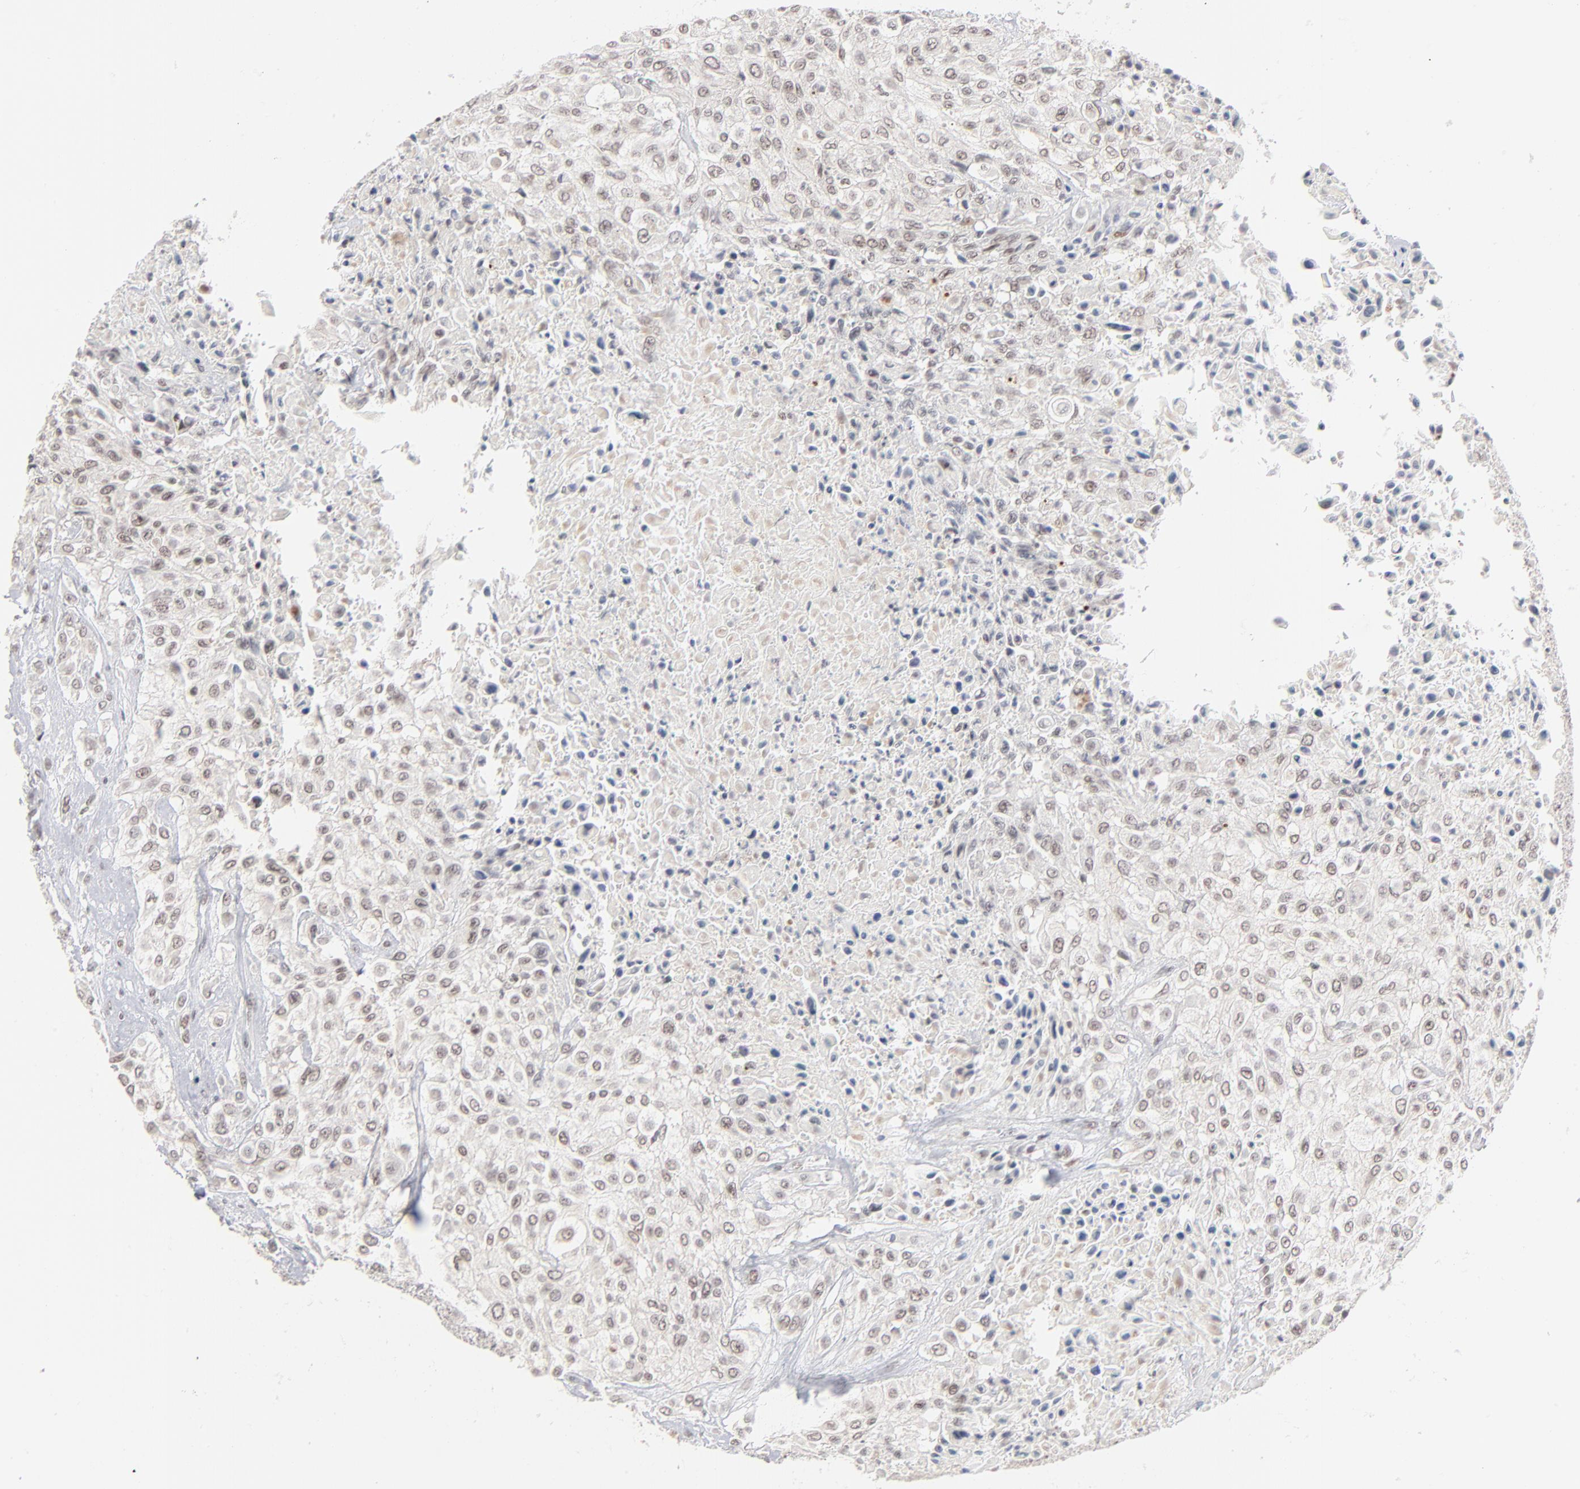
{"staining": {"intensity": "weak", "quantity": ">75%", "location": "nuclear"}, "tissue": "urothelial cancer", "cell_type": "Tumor cells", "image_type": "cancer", "snomed": [{"axis": "morphology", "description": "Urothelial carcinoma, High grade"}, {"axis": "topography", "description": "Urinary bladder"}], "caption": "Protein staining of urothelial cancer tissue demonstrates weak nuclear expression in about >75% of tumor cells. (DAB (3,3'-diaminobenzidine) IHC with brightfield microscopy, high magnification).", "gene": "ZNF143", "patient": {"sex": "male", "age": 57}}